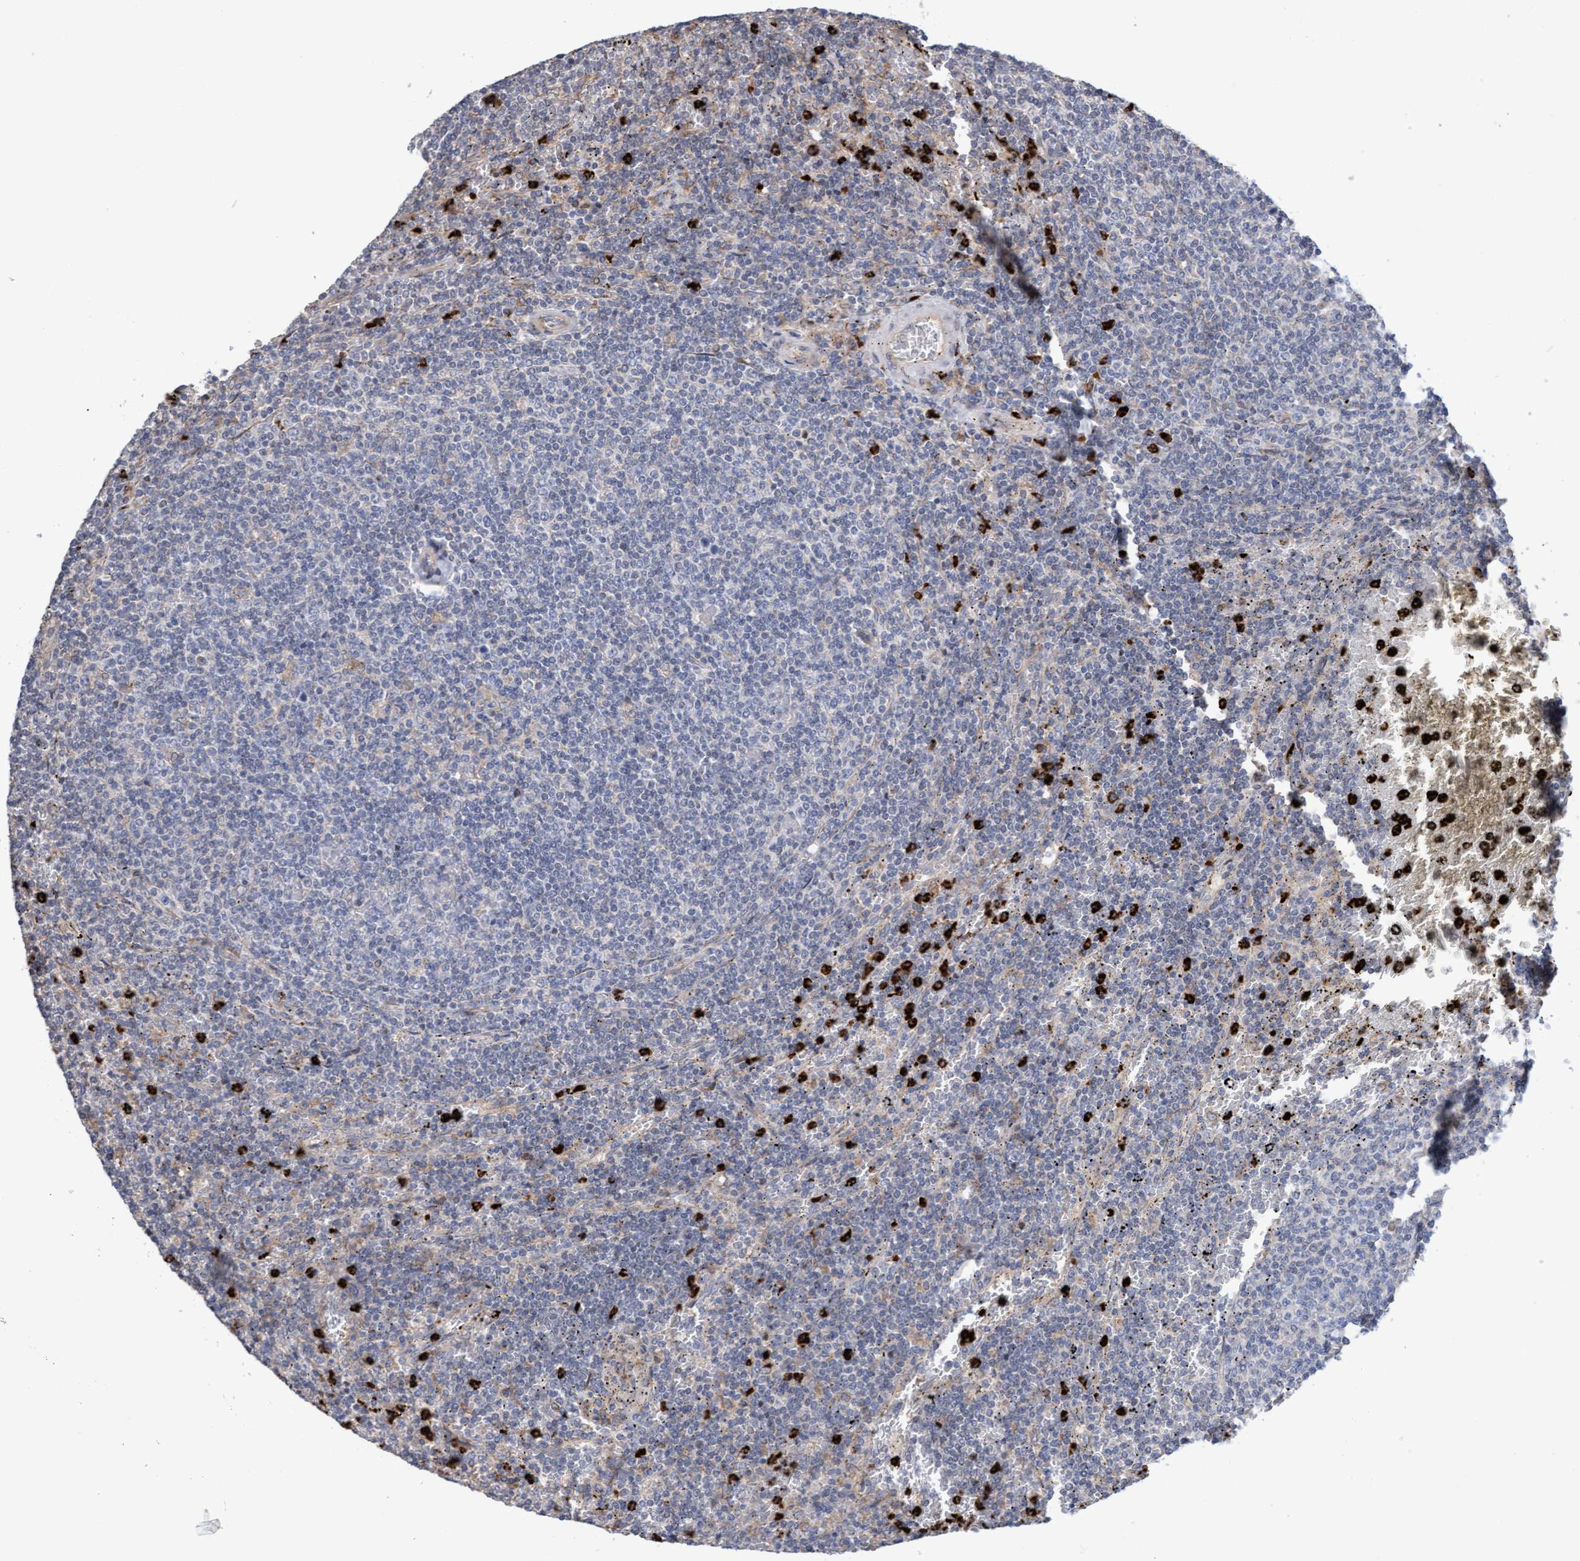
{"staining": {"intensity": "negative", "quantity": "none", "location": "none"}, "tissue": "lymphoma", "cell_type": "Tumor cells", "image_type": "cancer", "snomed": [{"axis": "morphology", "description": "Malignant lymphoma, non-Hodgkin's type, Low grade"}, {"axis": "topography", "description": "Spleen"}], "caption": "Immunohistochemistry (IHC) photomicrograph of neoplastic tissue: human lymphoma stained with DAB demonstrates no significant protein staining in tumor cells. (Brightfield microscopy of DAB (3,3'-diaminobenzidine) immunohistochemistry (IHC) at high magnification).", "gene": "MMP8", "patient": {"sex": "female", "age": 50}}